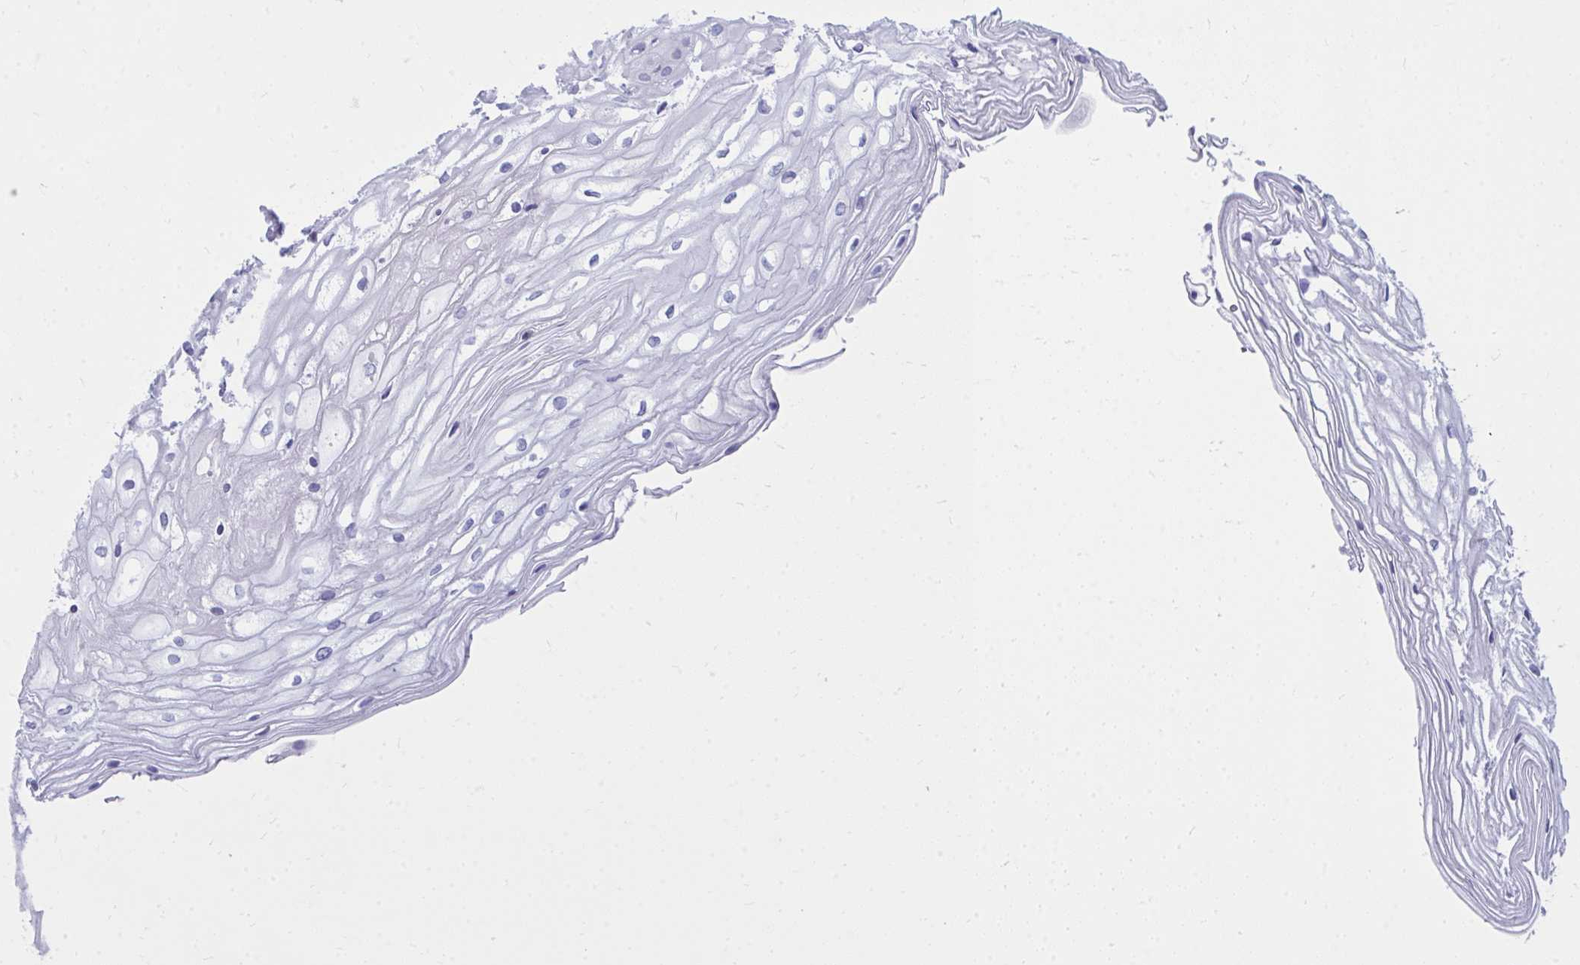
{"staining": {"intensity": "weak", "quantity": "25%-75%", "location": "cytoplasmic/membranous"}, "tissue": "cervix", "cell_type": "Glandular cells", "image_type": "normal", "snomed": [{"axis": "morphology", "description": "Normal tissue, NOS"}, {"axis": "topography", "description": "Cervix"}], "caption": "Benign cervix displays weak cytoplasmic/membranous expression in approximately 25%-75% of glandular cells, visualized by immunohistochemistry. (IHC, brightfield microscopy, high magnification).", "gene": "ZSCAN25", "patient": {"sex": "female", "age": 36}}